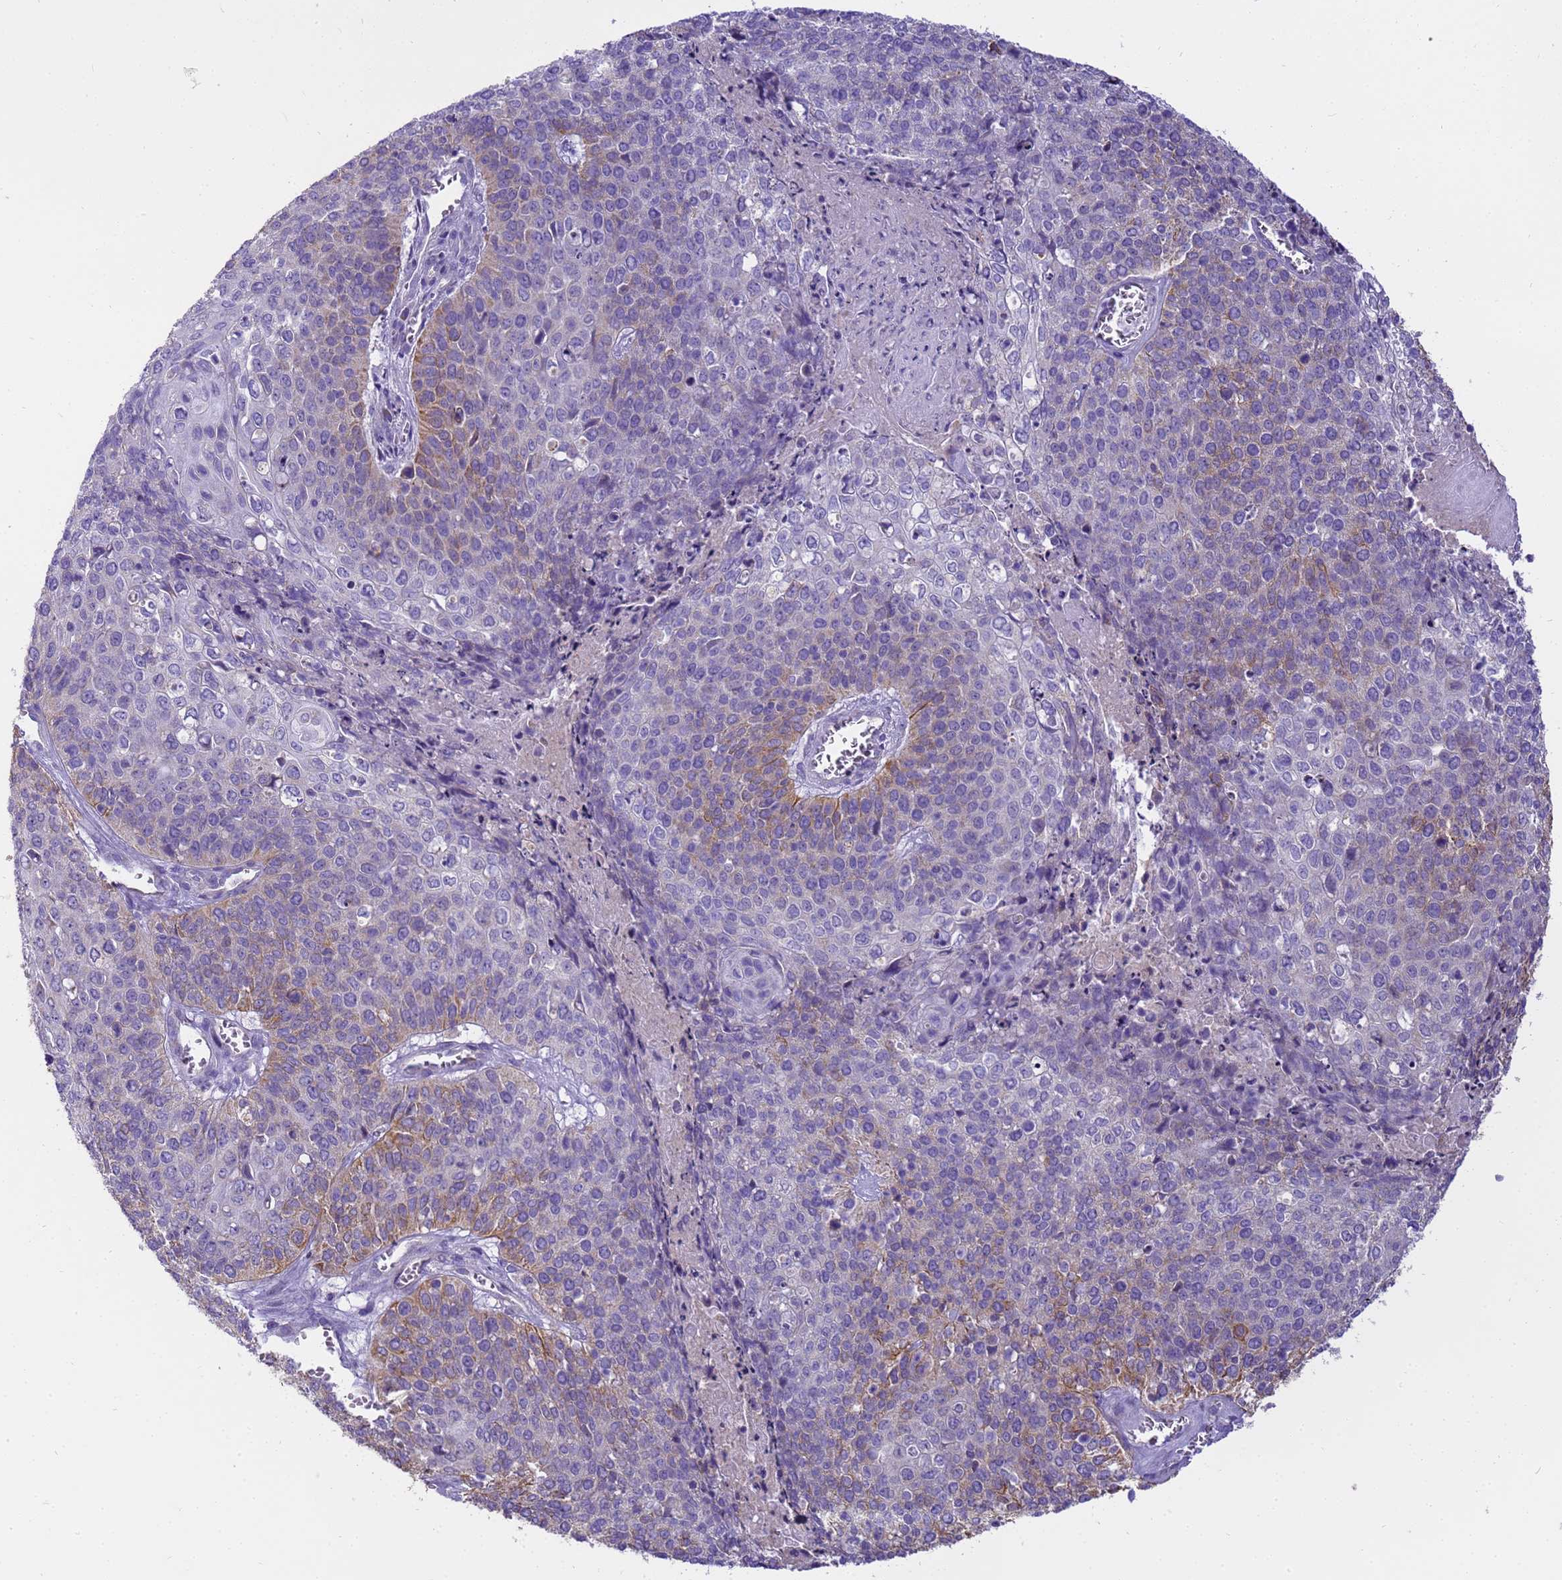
{"staining": {"intensity": "moderate", "quantity": "<25%", "location": "cytoplasmic/membranous"}, "tissue": "cervical cancer", "cell_type": "Tumor cells", "image_type": "cancer", "snomed": [{"axis": "morphology", "description": "Squamous cell carcinoma, NOS"}, {"axis": "topography", "description": "Cervix"}], "caption": "Tumor cells demonstrate moderate cytoplasmic/membranous positivity in about <25% of cells in cervical cancer.", "gene": "PIEZO2", "patient": {"sex": "female", "age": 39}}